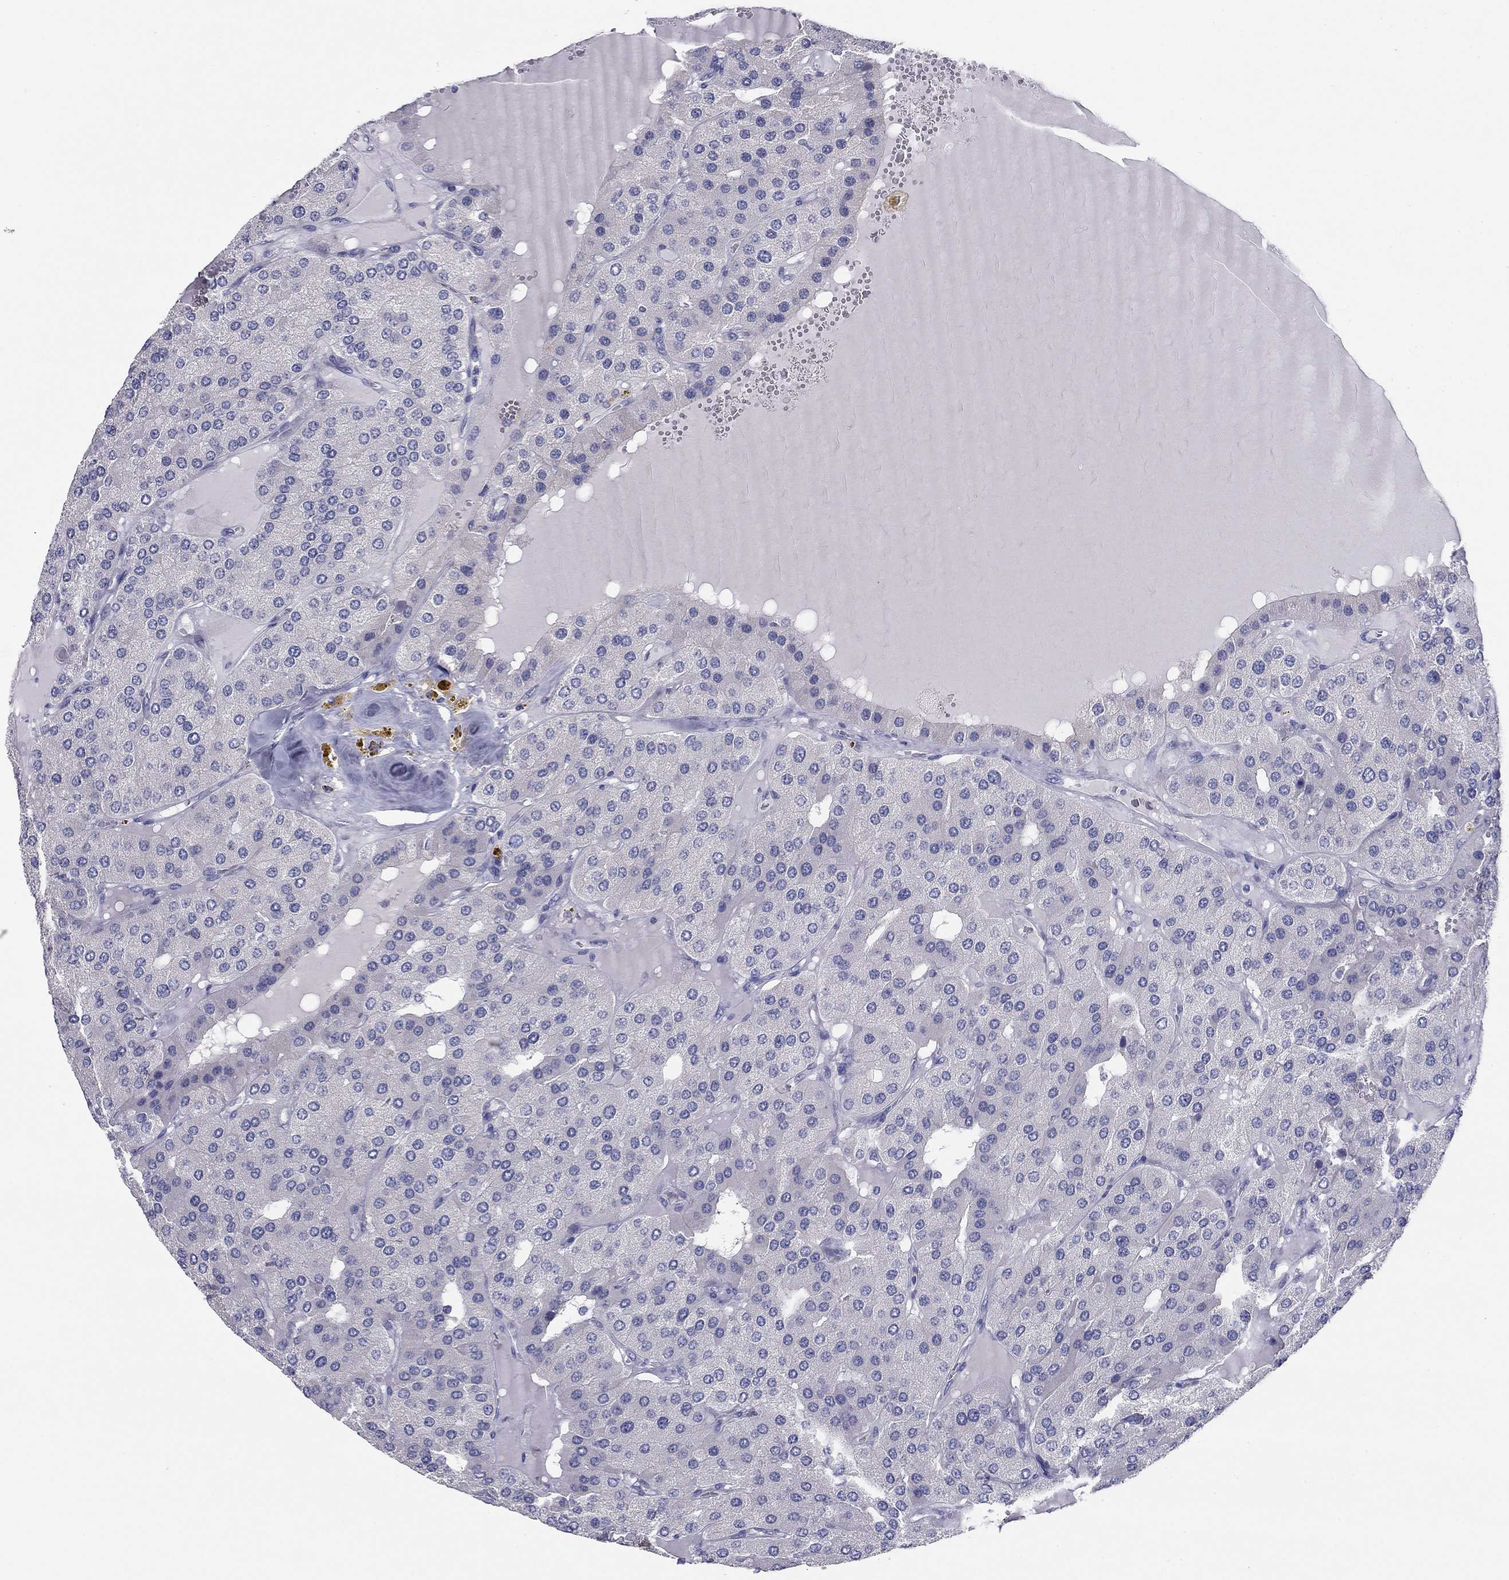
{"staining": {"intensity": "negative", "quantity": "none", "location": "none"}, "tissue": "parathyroid gland", "cell_type": "Glandular cells", "image_type": "normal", "snomed": [{"axis": "morphology", "description": "Normal tissue, NOS"}, {"axis": "morphology", "description": "Adenoma, NOS"}, {"axis": "topography", "description": "Parathyroid gland"}], "caption": "Benign parathyroid gland was stained to show a protein in brown. There is no significant expression in glandular cells. The staining is performed using DAB (3,3'-diaminobenzidine) brown chromogen with nuclei counter-stained in using hematoxylin.", "gene": "GRK7", "patient": {"sex": "female", "age": 86}}